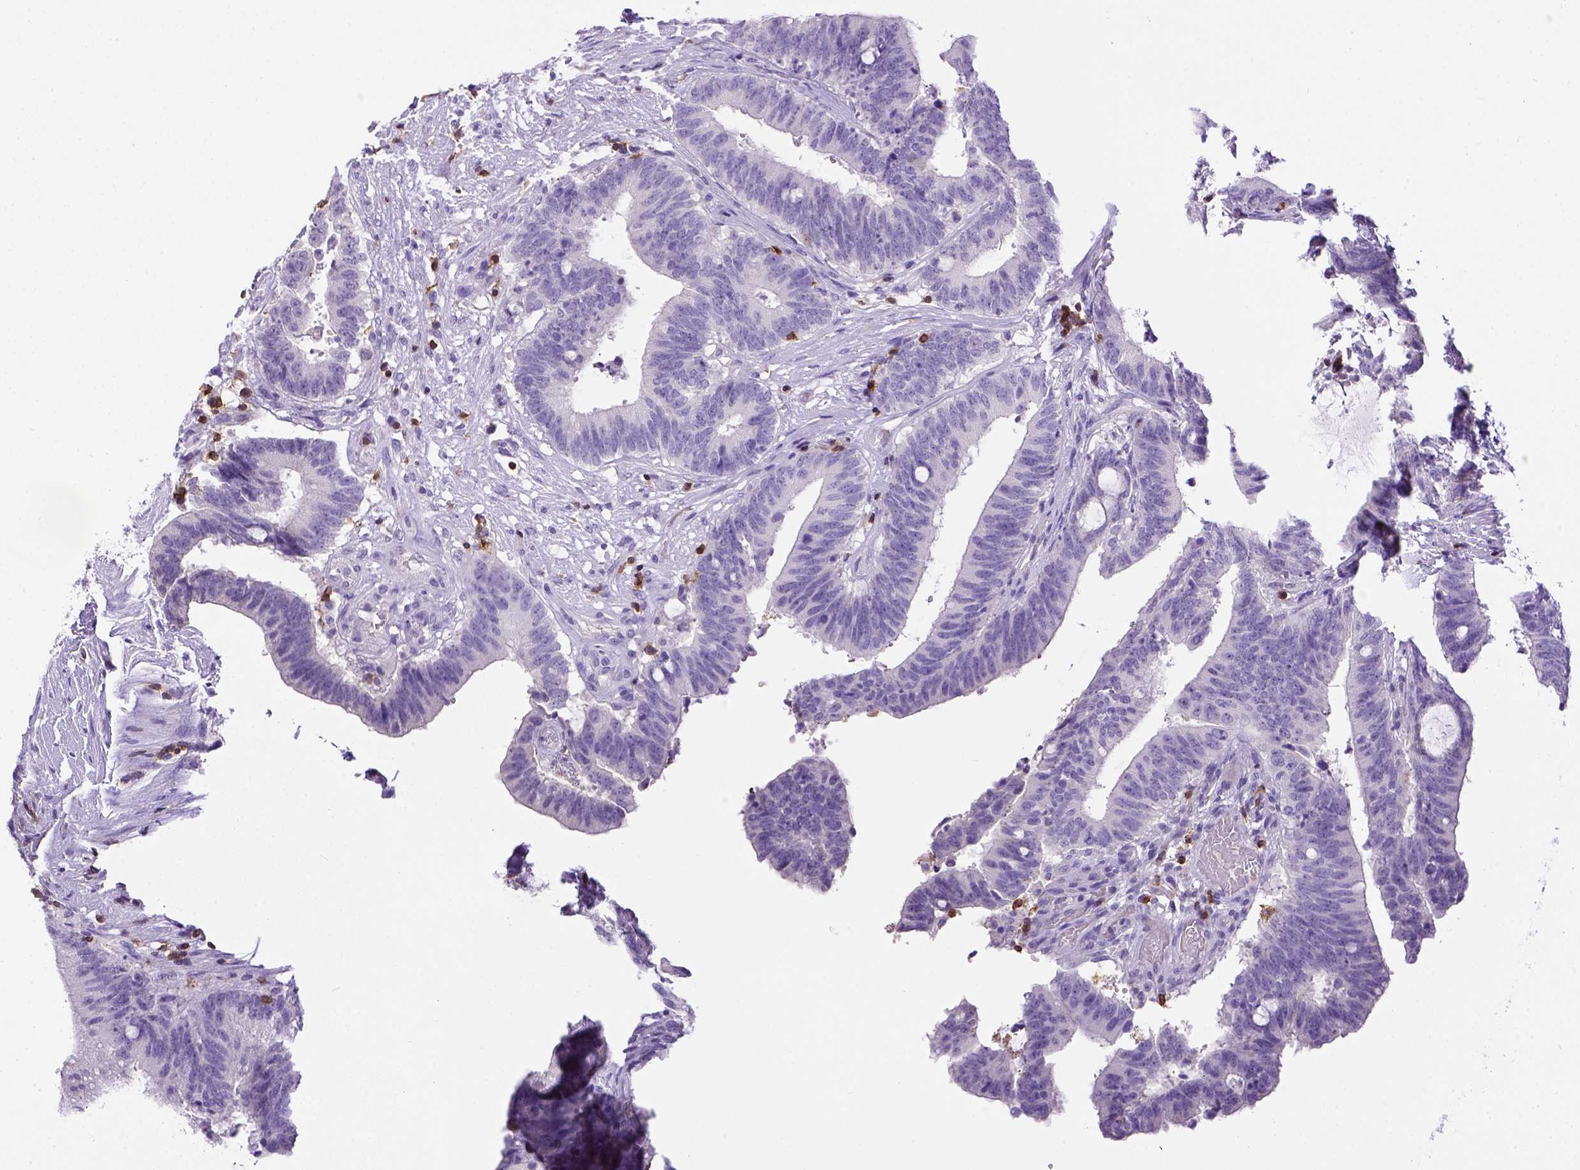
{"staining": {"intensity": "negative", "quantity": "none", "location": "none"}, "tissue": "colorectal cancer", "cell_type": "Tumor cells", "image_type": "cancer", "snomed": [{"axis": "morphology", "description": "Adenocarcinoma, NOS"}, {"axis": "topography", "description": "Colon"}], "caption": "Immunohistochemical staining of human adenocarcinoma (colorectal) exhibits no significant staining in tumor cells.", "gene": "CD3E", "patient": {"sex": "female", "age": 43}}